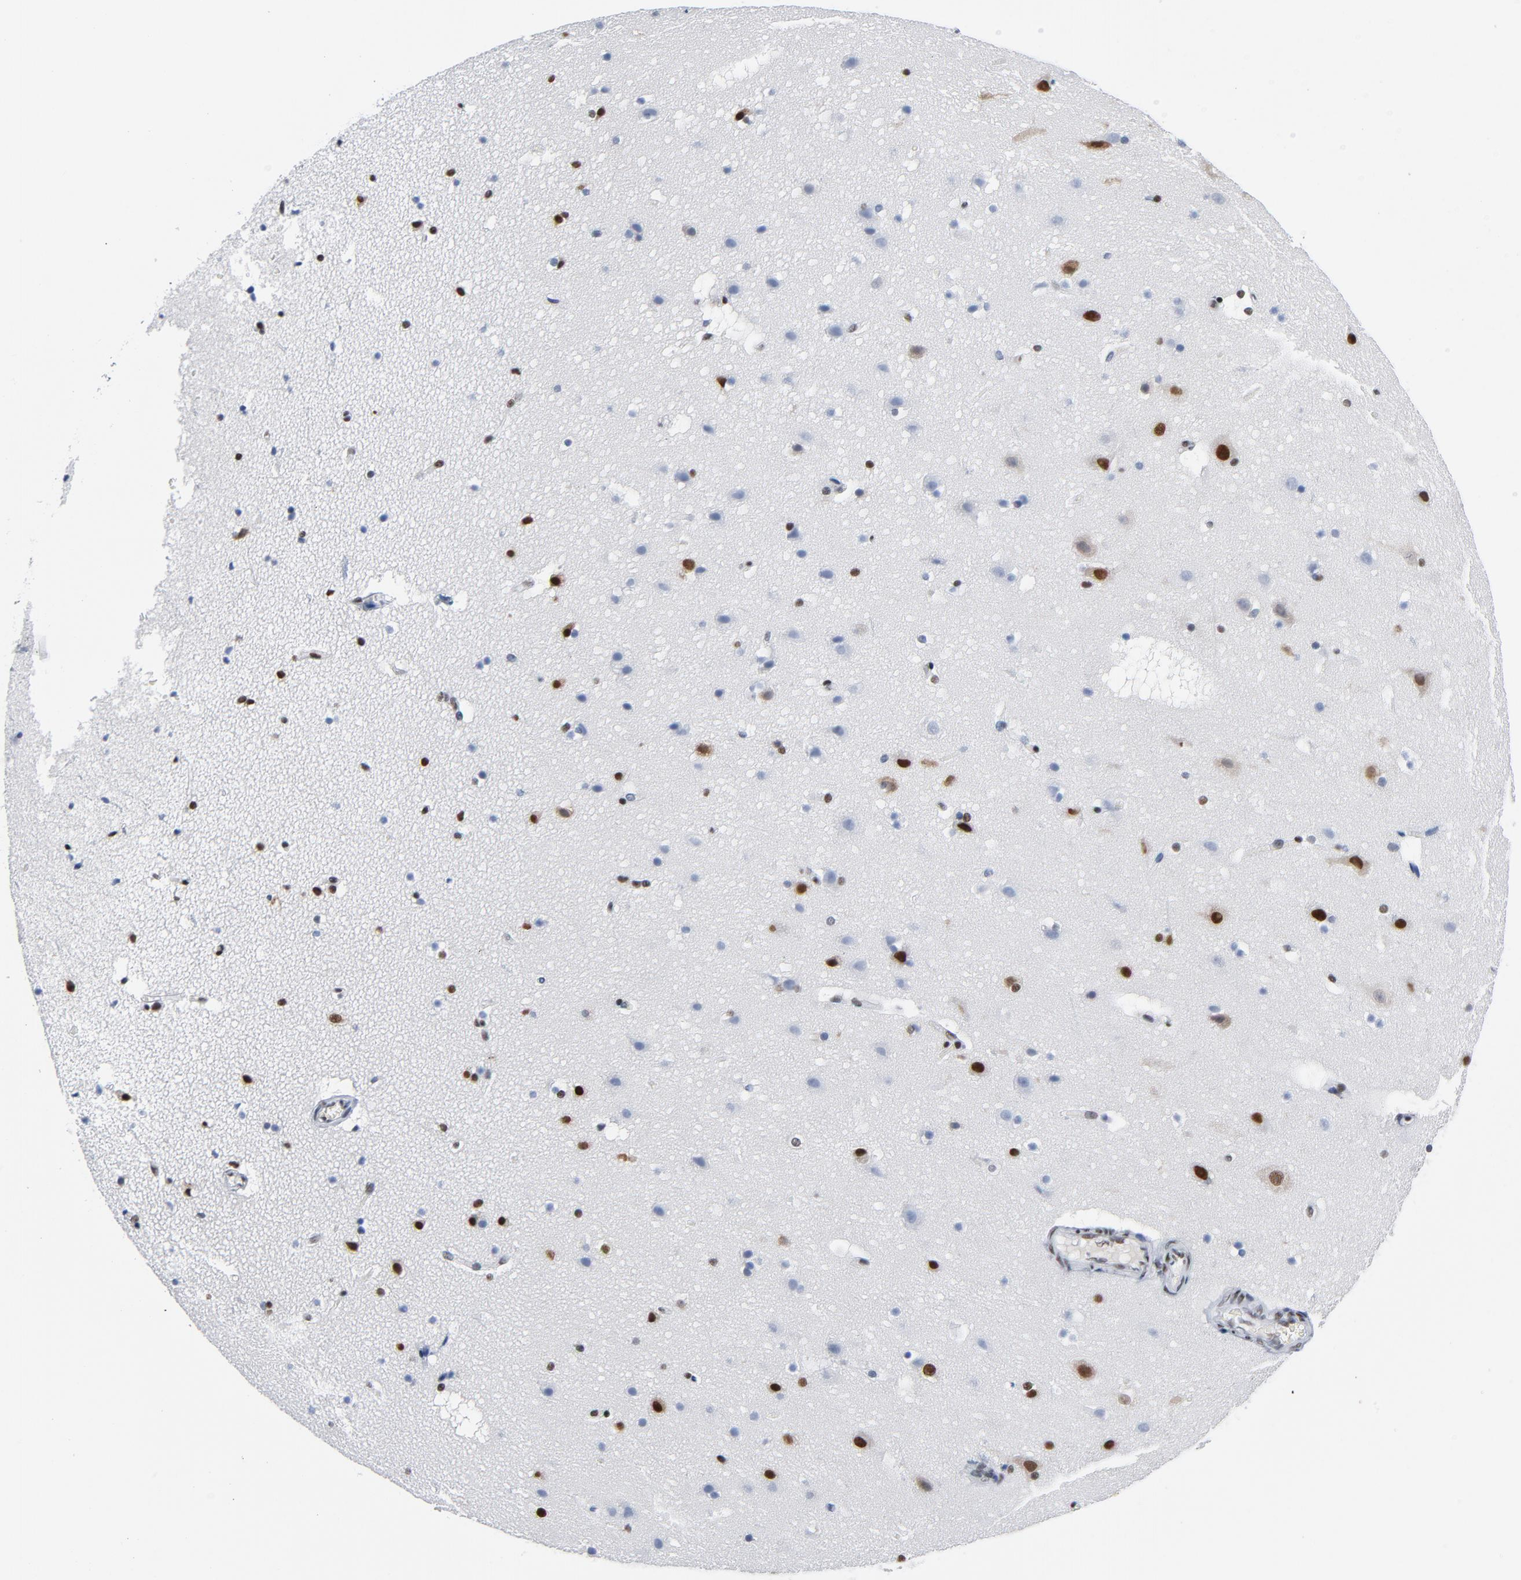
{"staining": {"intensity": "negative", "quantity": "none", "location": "none"}, "tissue": "cerebral cortex", "cell_type": "Endothelial cells", "image_type": "normal", "snomed": [{"axis": "morphology", "description": "Normal tissue, NOS"}, {"axis": "topography", "description": "Cerebral cortex"}], "caption": "A photomicrograph of cerebral cortex stained for a protein shows no brown staining in endothelial cells. (DAB (3,3'-diaminobenzidine) IHC, high magnification).", "gene": "CSTF2", "patient": {"sex": "male", "age": 45}}